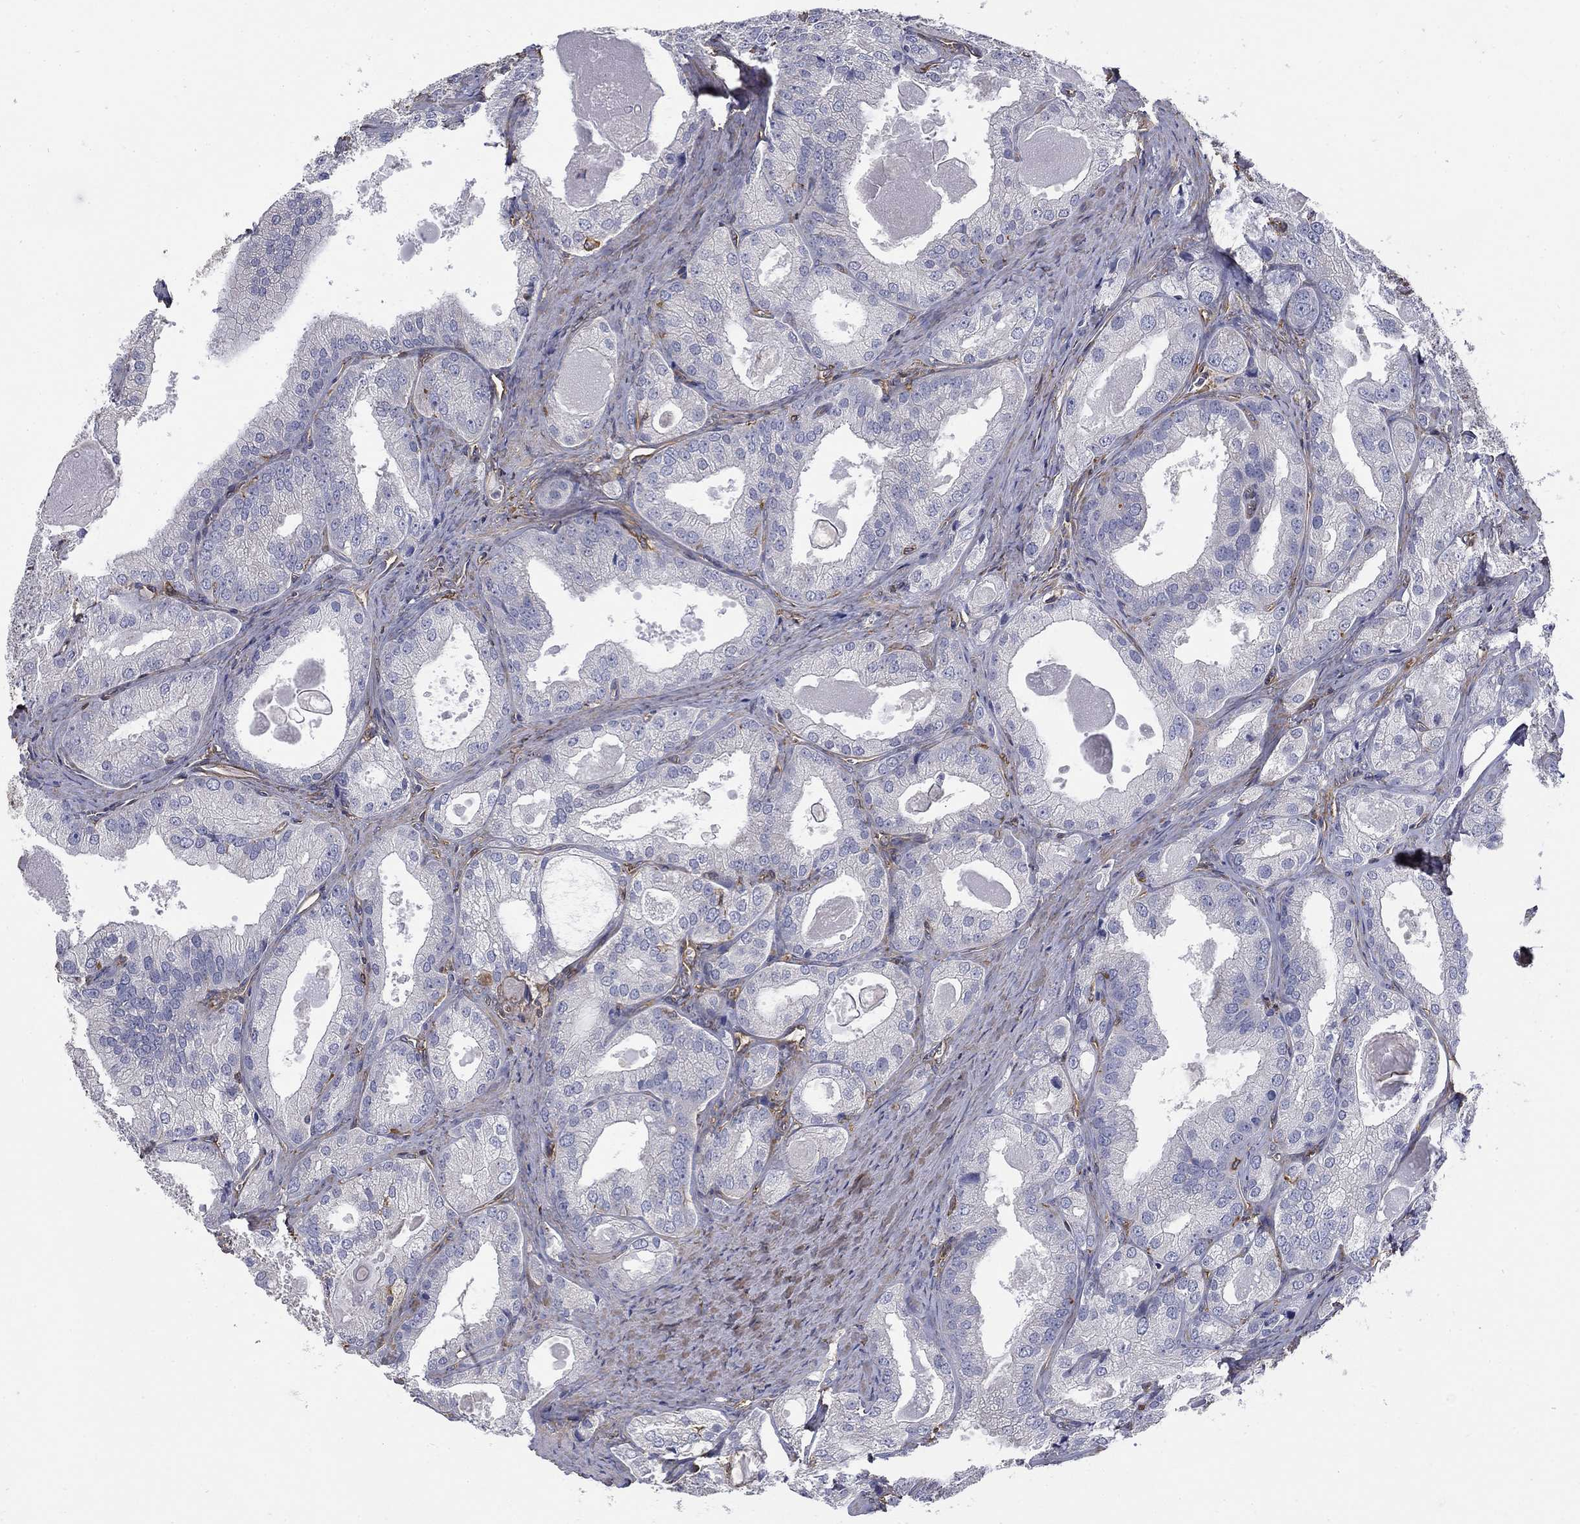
{"staining": {"intensity": "negative", "quantity": "none", "location": "none"}, "tissue": "prostate cancer", "cell_type": "Tumor cells", "image_type": "cancer", "snomed": [{"axis": "morphology", "description": "Adenocarcinoma, NOS"}, {"axis": "morphology", "description": "Adenocarcinoma, High grade"}, {"axis": "topography", "description": "Prostate"}], "caption": "Immunohistochemistry (IHC) micrograph of human prostate cancer stained for a protein (brown), which shows no expression in tumor cells.", "gene": "DPYSL2", "patient": {"sex": "male", "age": 70}}